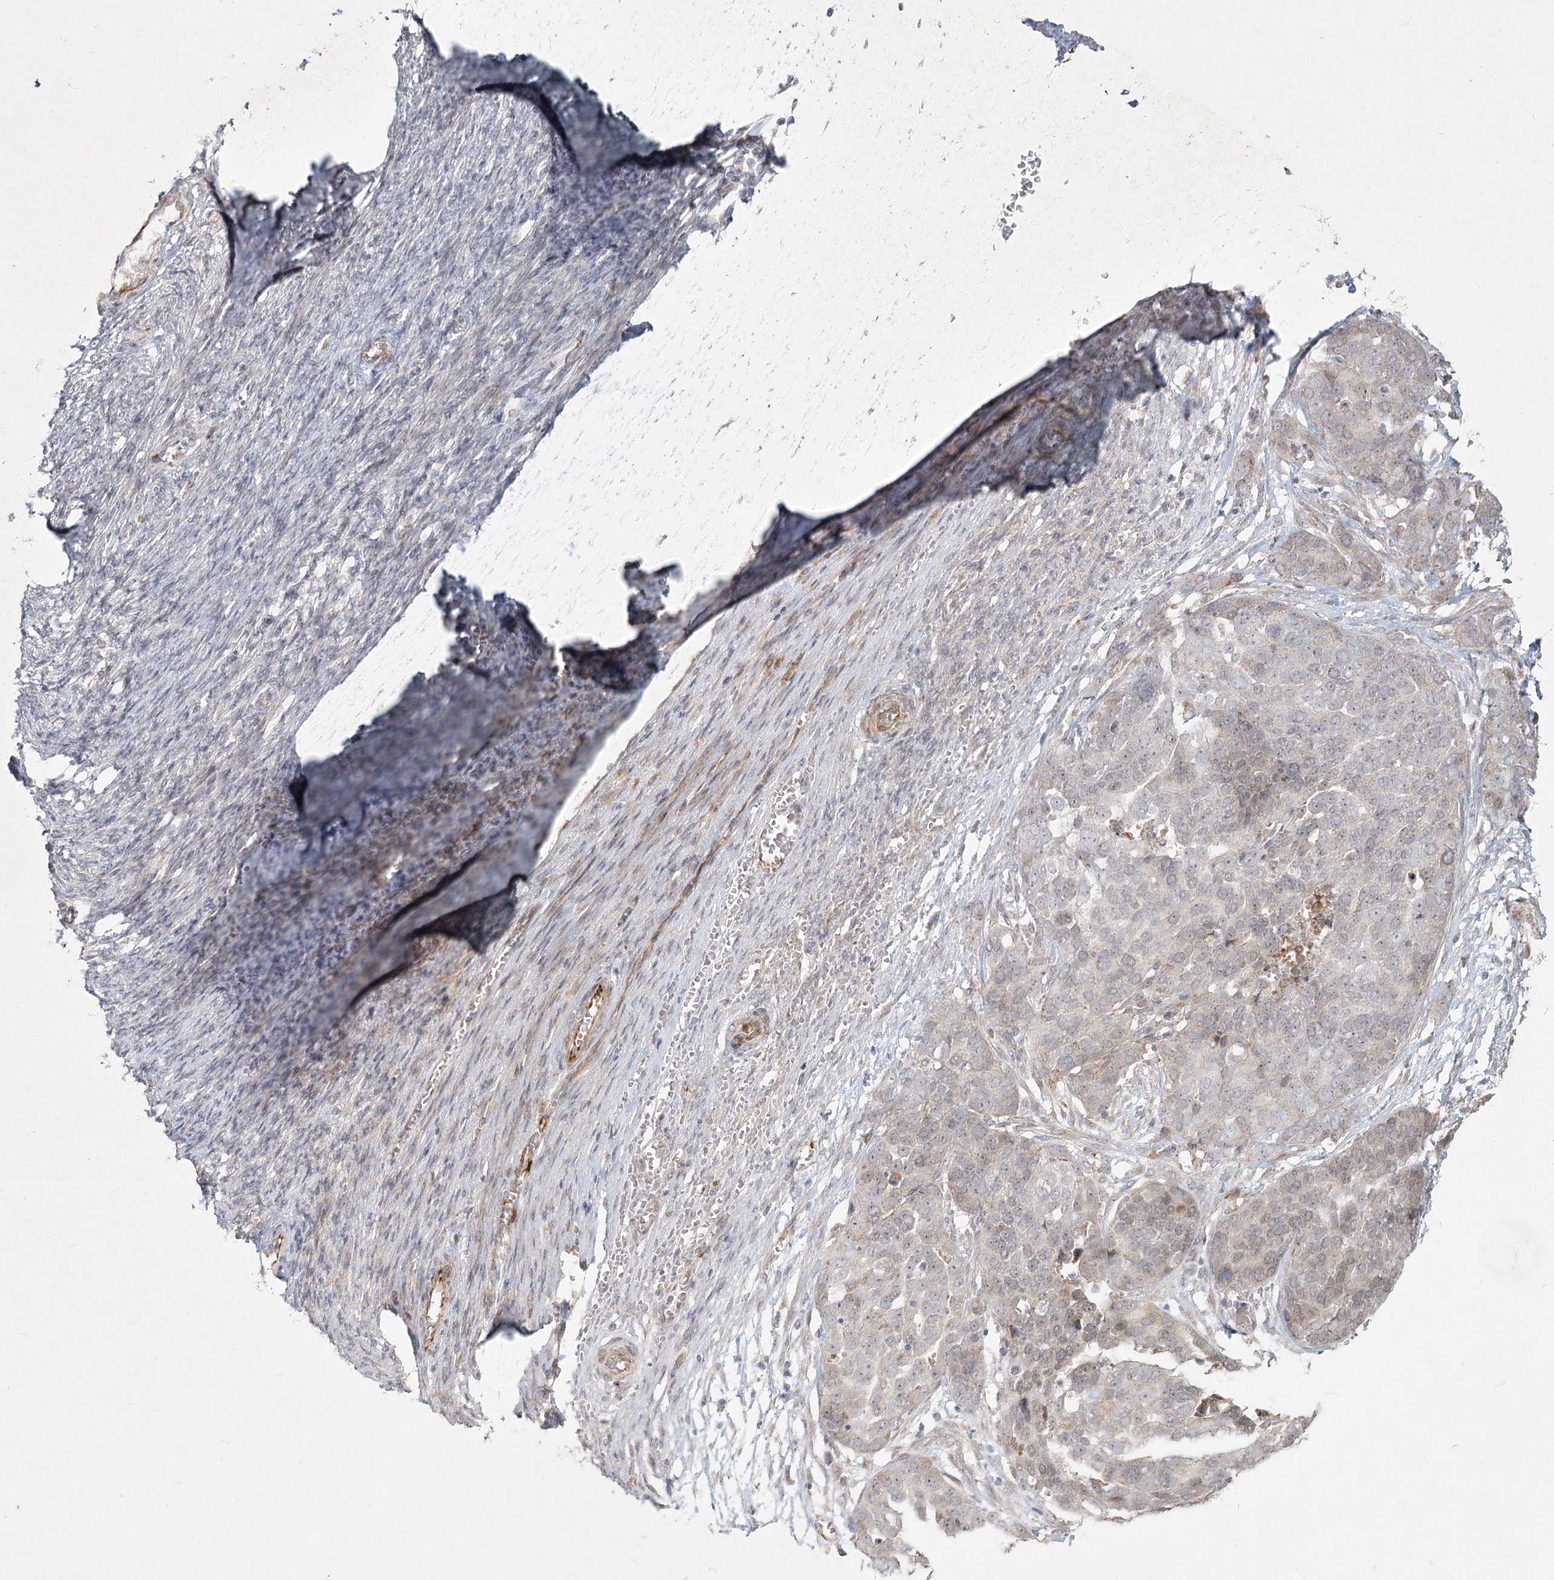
{"staining": {"intensity": "negative", "quantity": "none", "location": "none"}, "tissue": "ovarian cancer", "cell_type": "Tumor cells", "image_type": "cancer", "snomed": [{"axis": "morphology", "description": "Cystadenocarcinoma, serous, NOS"}, {"axis": "topography", "description": "Ovary"}], "caption": "High power microscopy photomicrograph of an immunohistochemistry micrograph of ovarian cancer (serous cystadenocarcinoma), revealing no significant expression in tumor cells.", "gene": "LRP2BP", "patient": {"sex": "female", "age": 44}}